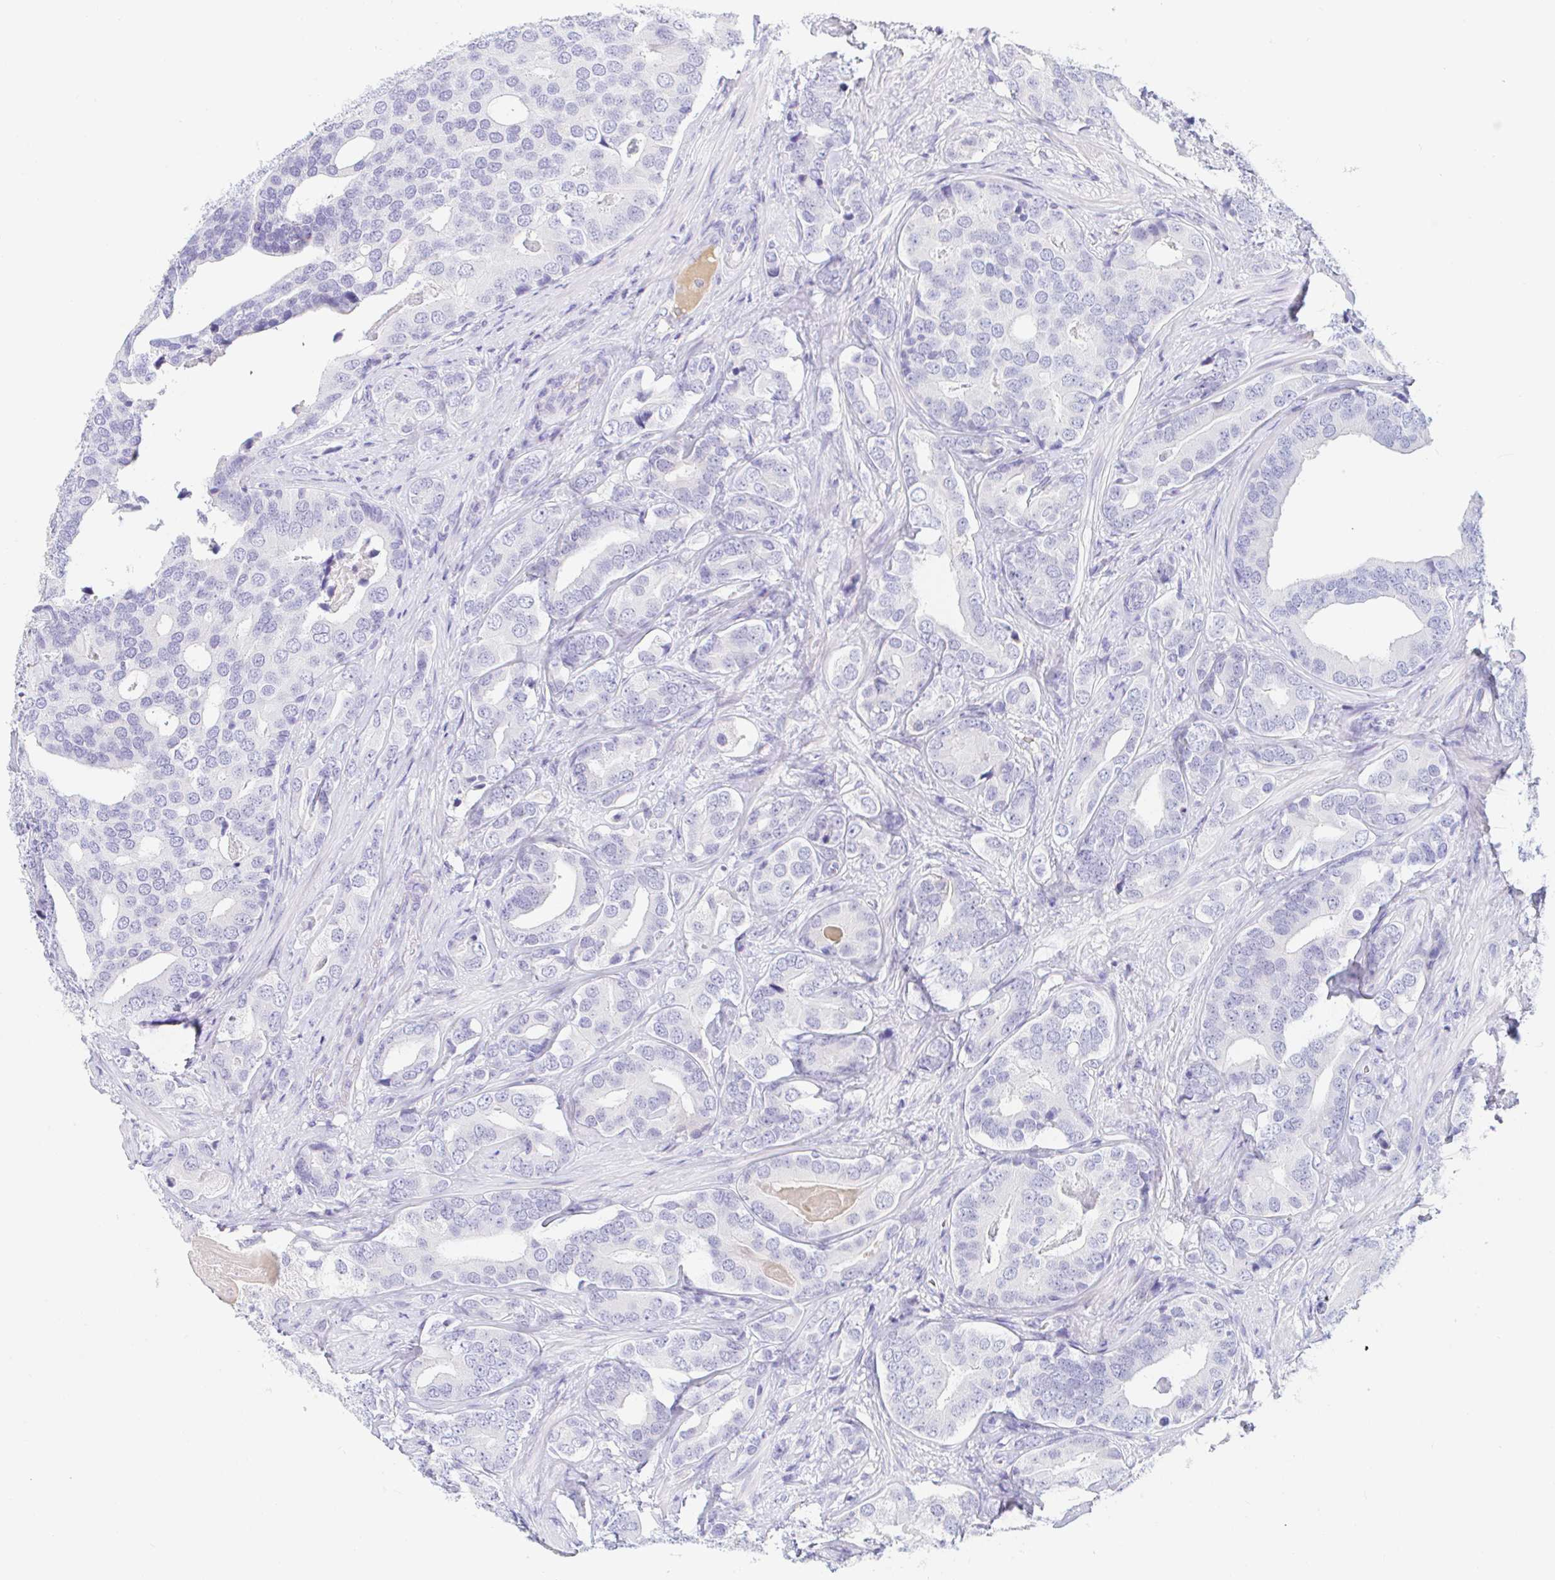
{"staining": {"intensity": "negative", "quantity": "none", "location": "none"}, "tissue": "prostate cancer", "cell_type": "Tumor cells", "image_type": "cancer", "snomed": [{"axis": "morphology", "description": "Adenocarcinoma, High grade"}, {"axis": "topography", "description": "Prostate"}], "caption": "The immunohistochemistry (IHC) micrograph has no significant staining in tumor cells of prostate adenocarcinoma (high-grade) tissue.", "gene": "TEX44", "patient": {"sex": "male", "age": 62}}